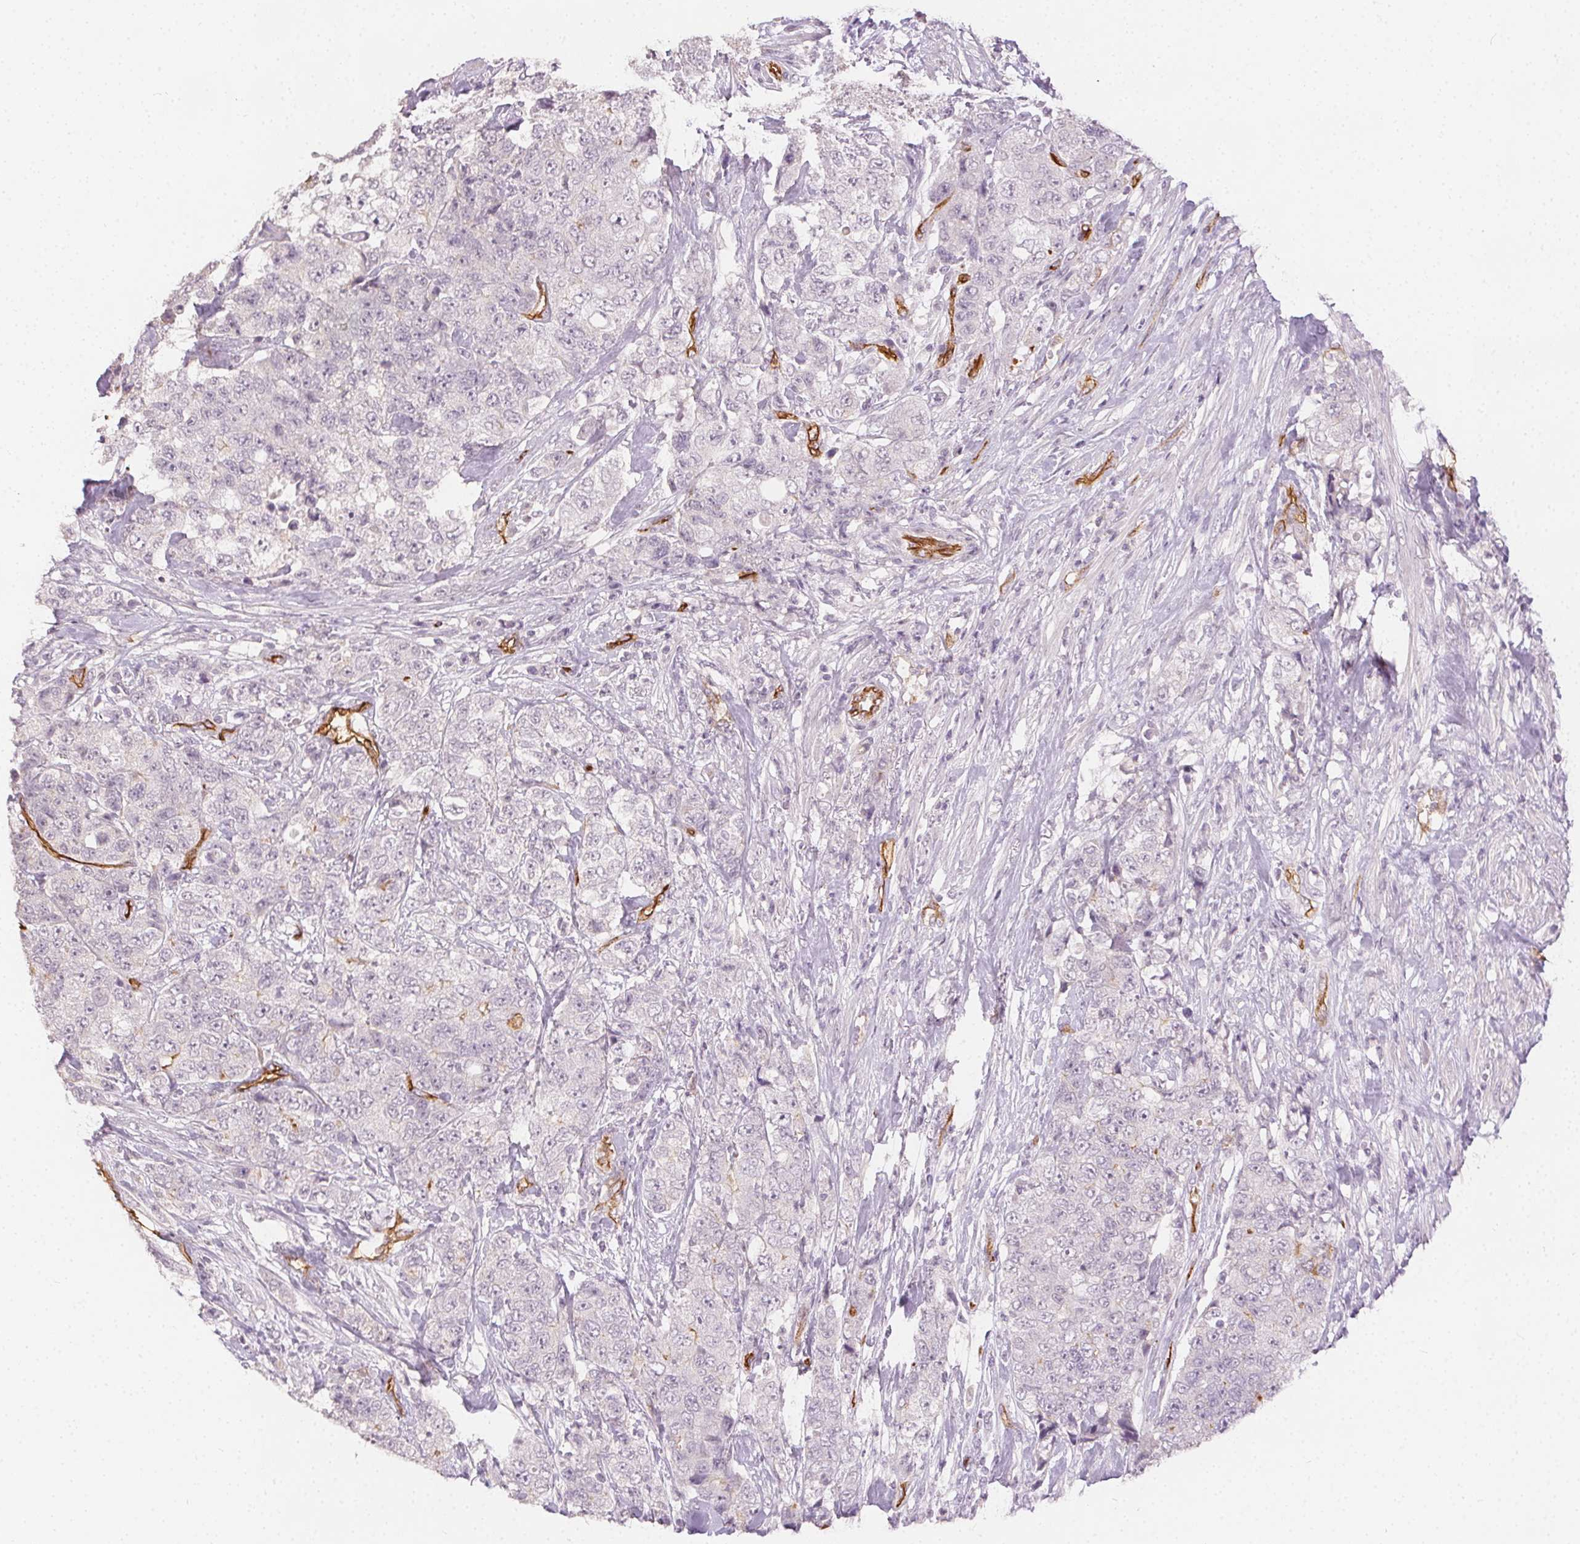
{"staining": {"intensity": "negative", "quantity": "none", "location": "none"}, "tissue": "urothelial cancer", "cell_type": "Tumor cells", "image_type": "cancer", "snomed": [{"axis": "morphology", "description": "Urothelial carcinoma, High grade"}, {"axis": "topography", "description": "Urinary bladder"}], "caption": "Micrograph shows no significant protein positivity in tumor cells of urothelial carcinoma (high-grade).", "gene": "PODXL", "patient": {"sex": "female", "age": 78}}